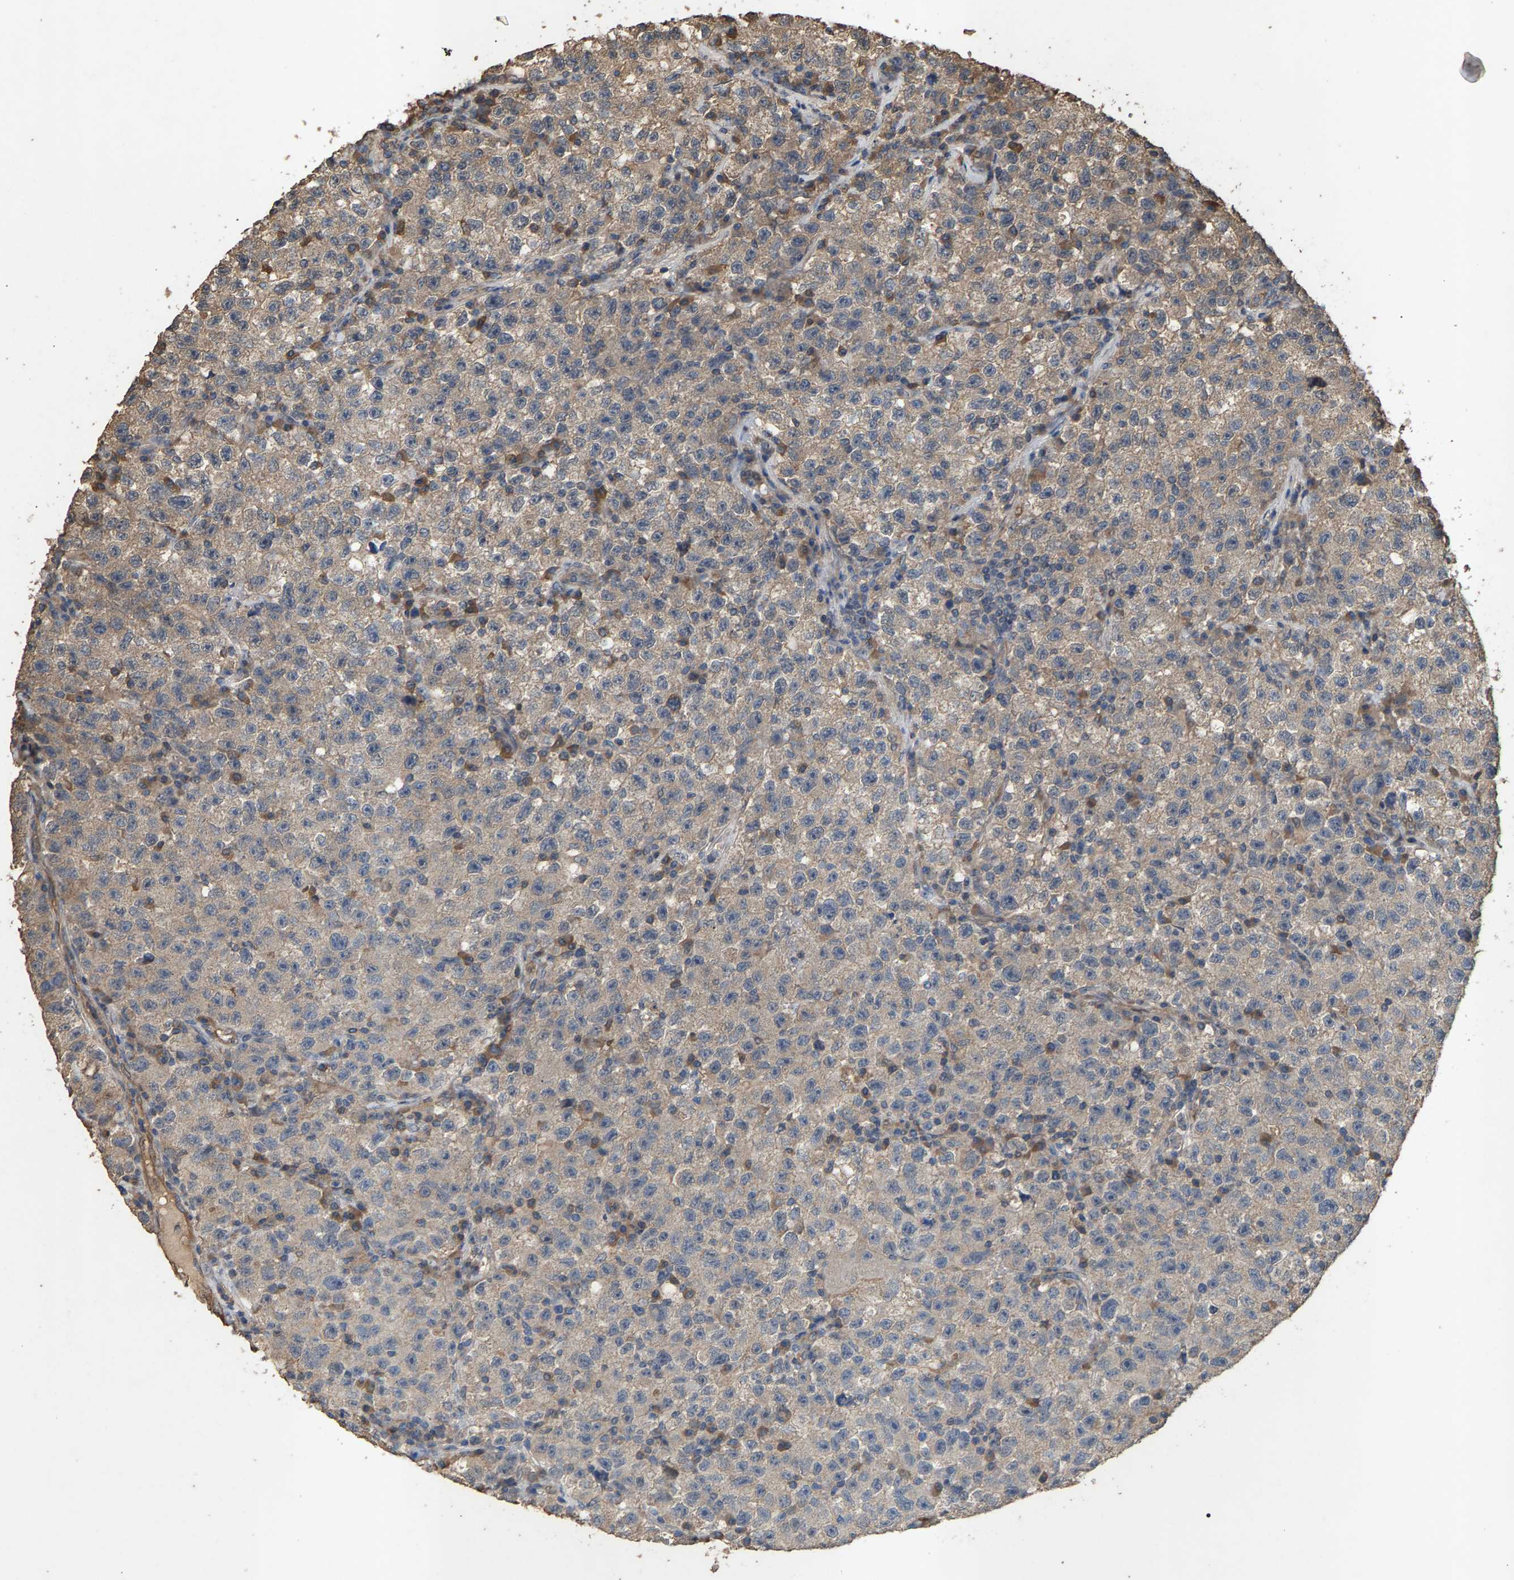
{"staining": {"intensity": "weak", "quantity": "<25%", "location": "cytoplasmic/membranous"}, "tissue": "testis cancer", "cell_type": "Tumor cells", "image_type": "cancer", "snomed": [{"axis": "morphology", "description": "Seminoma, NOS"}, {"axis": "topography", "description": "Testis"}], "caption": "Protein analysis of testis cancer exhibits no significant expression in tumor cells. Brightfield microscopy of immunohistochemistry stained with DAB (3,3'-diaminobenzidine) (brown) and hematoxylin (blue), captured at high magnification.", "gene": "HTRA3", "patient": {"sex": "male", "age": 22}}